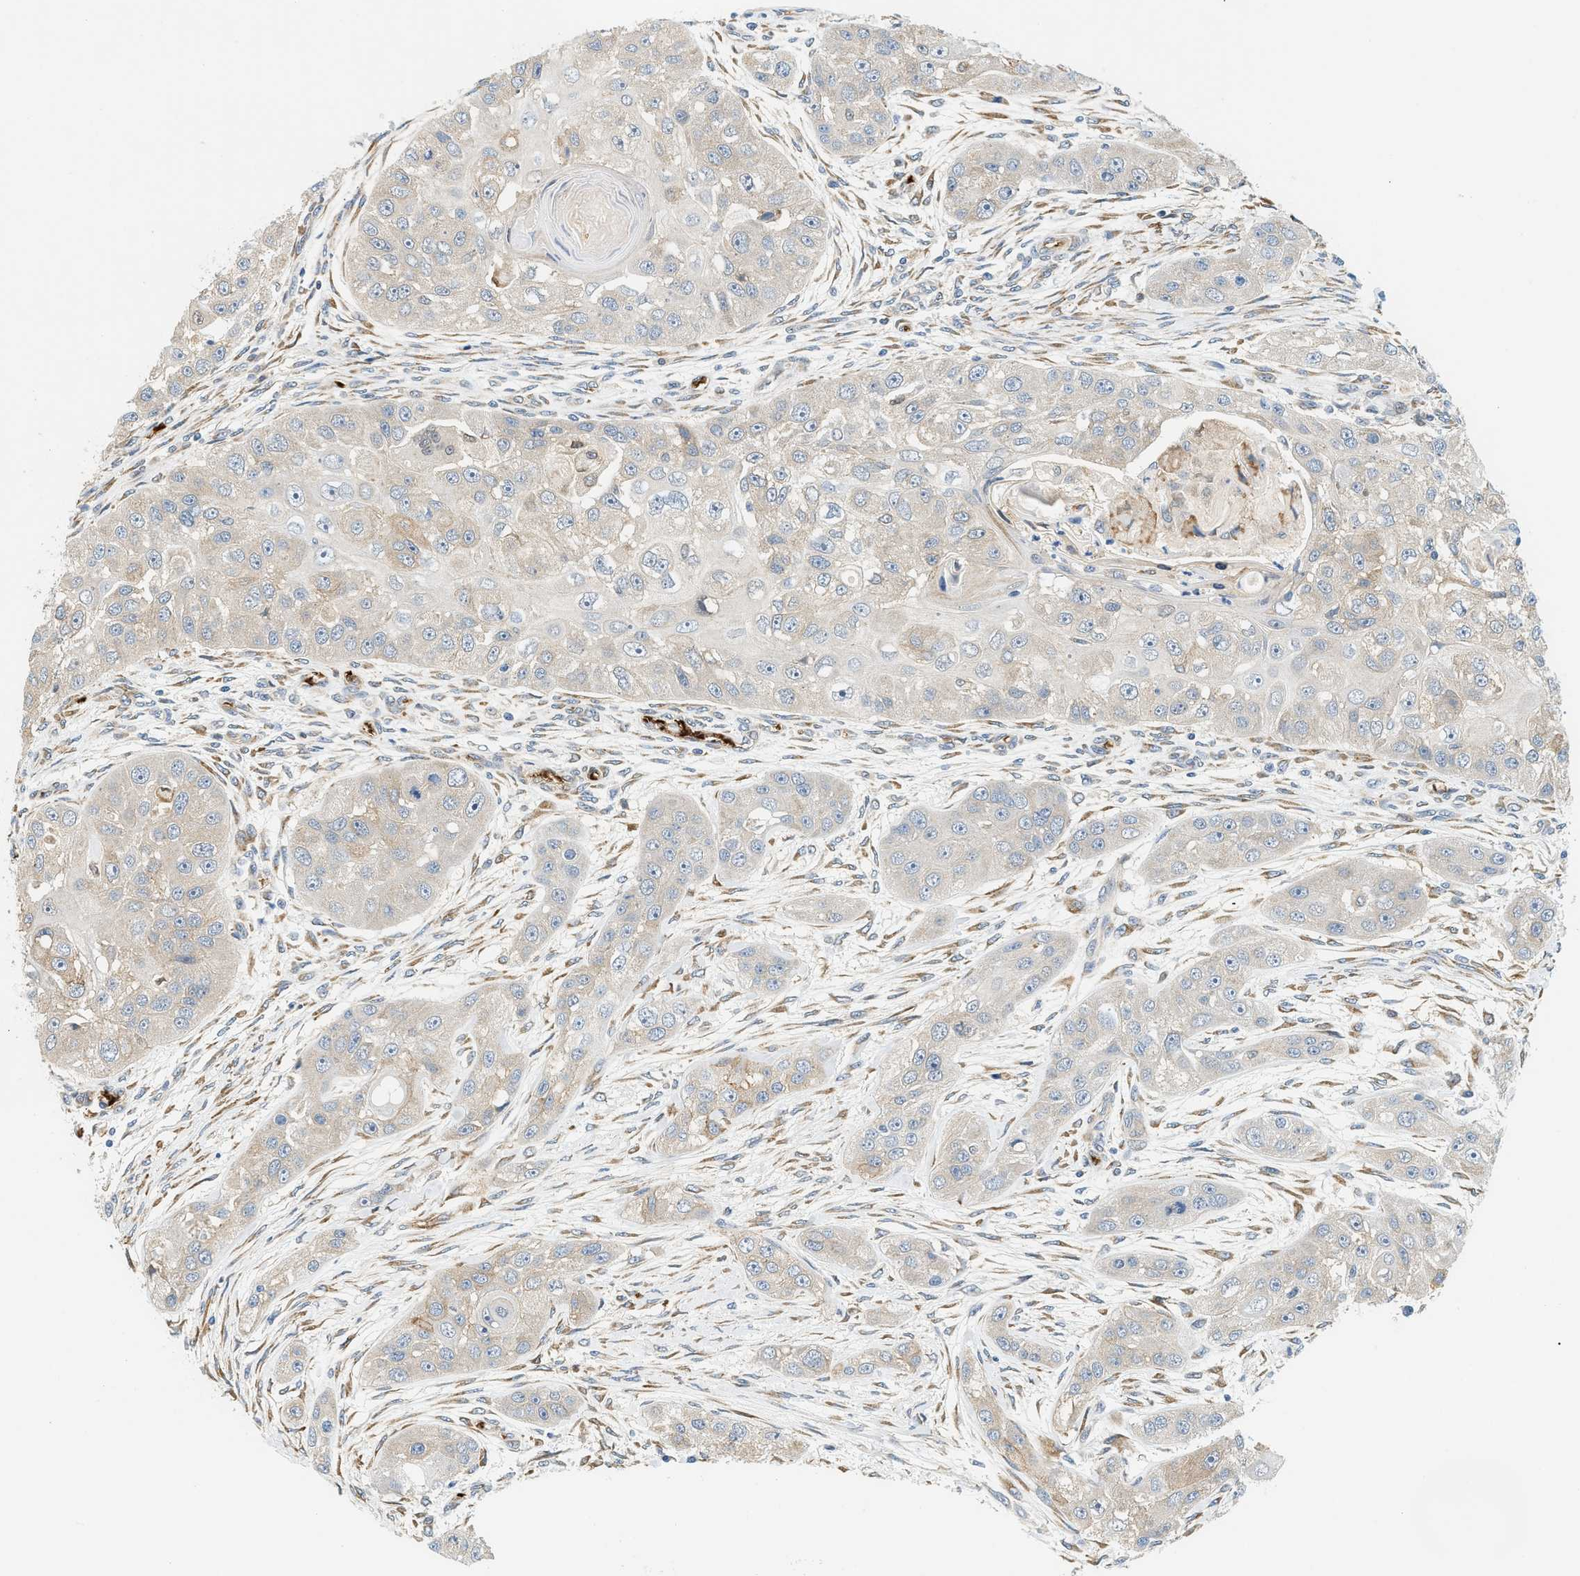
{"staining": {"intensity": "negative", "quantity": "none", "location": "none"}, "tissue": "head and neck cancer", "cell_type": "Tumor cells", "image_type": "cancer", "snomed": [{"axis": "morphology", "description": "Normal tissue, NOS"}, {"axis": "morphology", "description": "Squamous cell carcinoma, NOS"}, {"axis": "topography", "description": "Skeletal muscle"}, {"axis": "topography", "description": "Head-Neck"}], "caption": "Protein analysis of head and neck cancer (squamous cell carcinoma) reveals no significant positivity in tumor cells.", "gene": "CYTH2", "patient": {"sex": "male", "age": 51}}